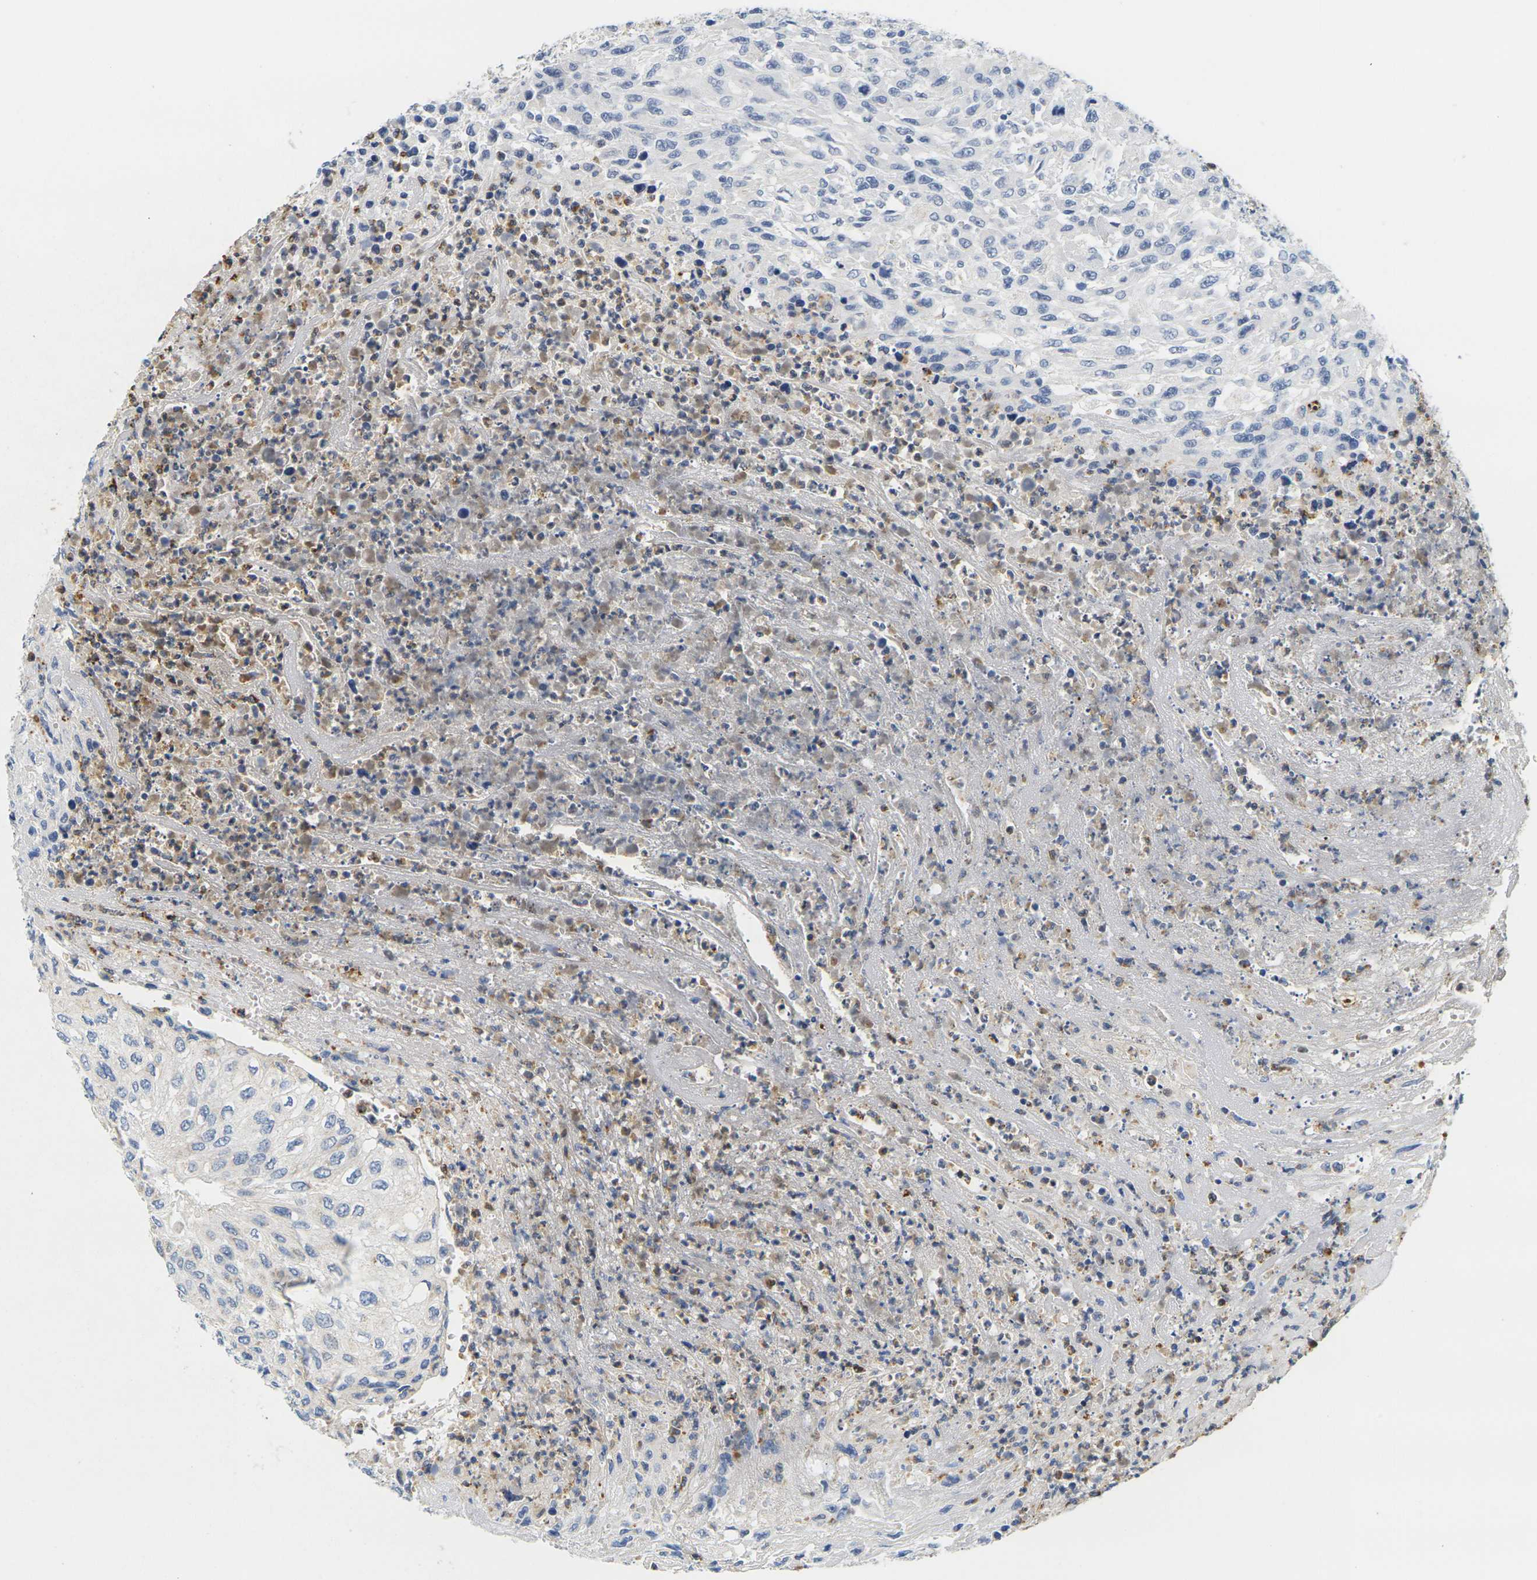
{"staining": {"intensity": "negative", "quantity": "none", "location": "none"}, "tissue": "urothelial cancer", "cell_type": "Tumor cells", "image_type": "cancer", "snomed": [{"axis": "morphology", "description": "Urothelial carcinoma, High grade"}, {"axis": "topography", "description": "Urinary bladder"}], "caption": "The histopathology image reveals no staining of tumor cells in high-grade urothelial carcinoma.", "gene": "KLK5", "patient": {"sex": "male", "age": 66}}